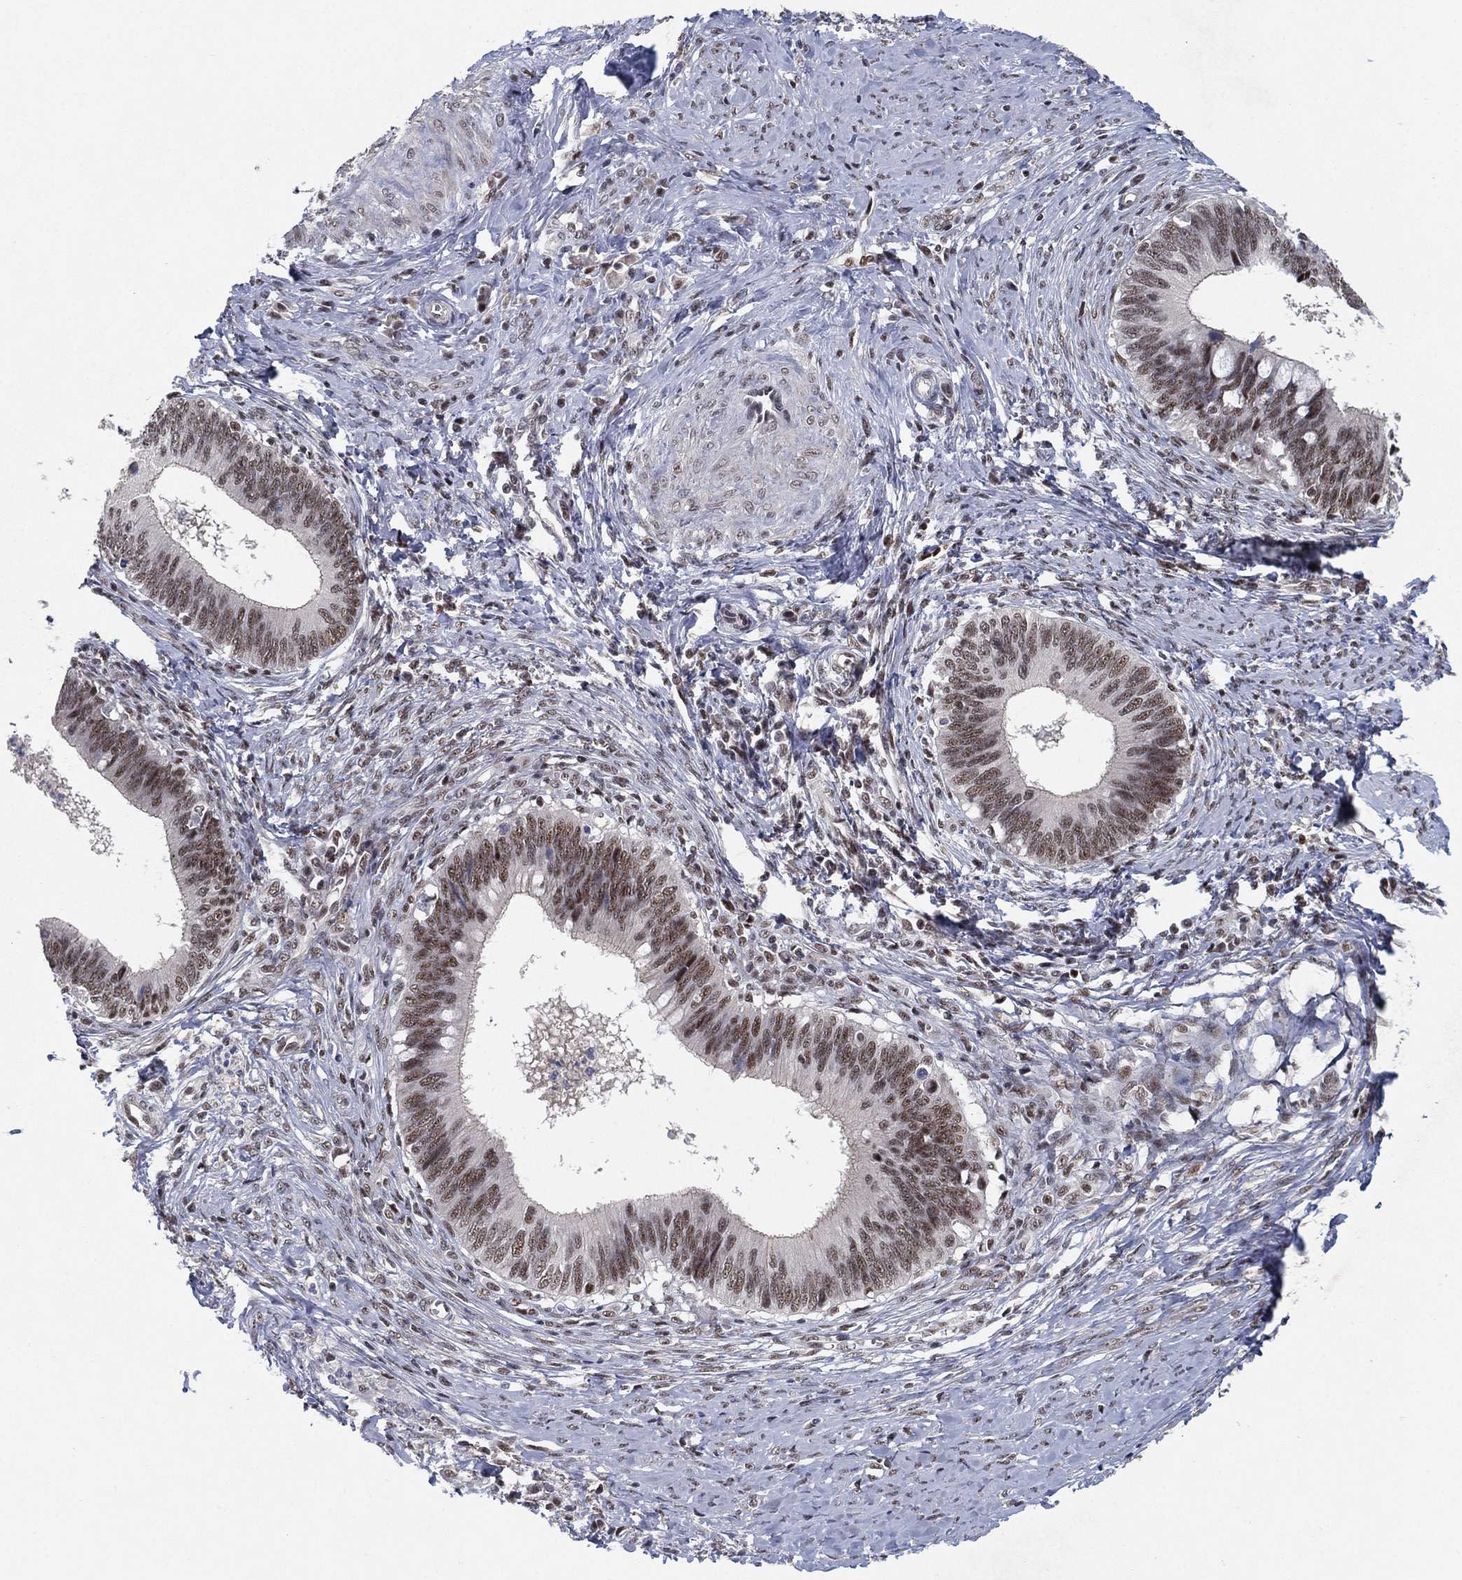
{"staining": {"intensity": "moderate", "quantity": ">75%", "location": "nuclear"}, "tissue": "cervical cancer", "cell_type": "Tumor cells", "image_type": "cancer", "snomed": [{"axis": "morphology", "description": "Adenocarcinoma, NOS"}, {"axis": "topography", "description": "Cervix"}], "caption": "Tumor cells show medium levels of moderate nuclear positivity in approximately >75% of cells in adenocarcinoma (cervical).", "gene": "DGCR8", "patient": {"sex": "female", "age": 42}}